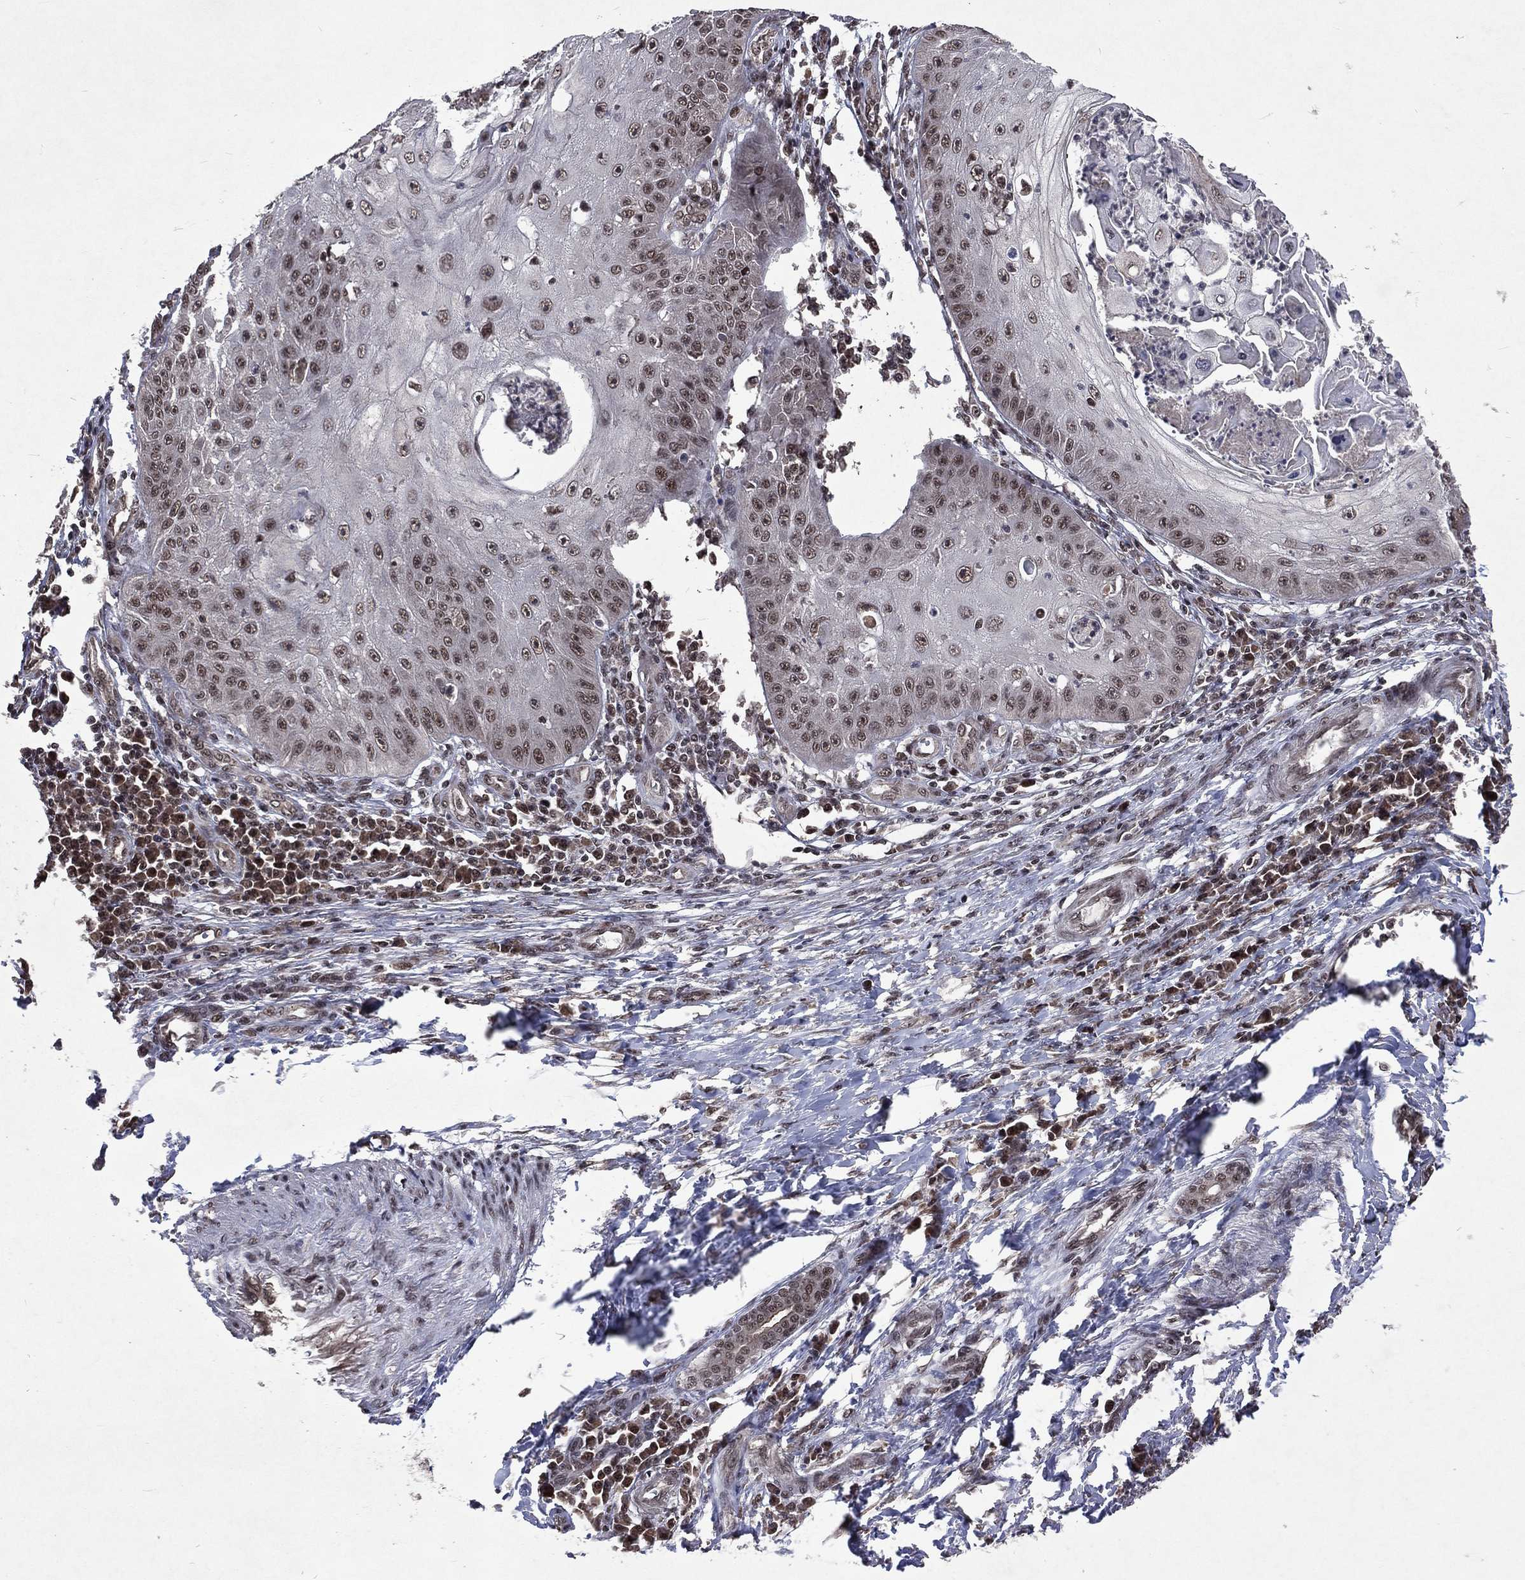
{"staining": {"intensity": "weak", "quantity": "<25%", "location": "nuclear"}, "tissue": "skin cancer", "cell_type": "Tumor cells", "image_type": "cancer", "snomed": [{"axis": "morphology", "description": "Squamous cell carcinoma, NOS"}, {"axis": "topography", "description": "Skin"}], "caption": "IHC micrograph of neoplastic tissue: human skin cancer stained with DAB (3,3'-diaminobenzidine) exhibits no significant protein positivity in tumor cells.", "gene": "DMAP1", "patient": {"sex": "male", "age": 70}}